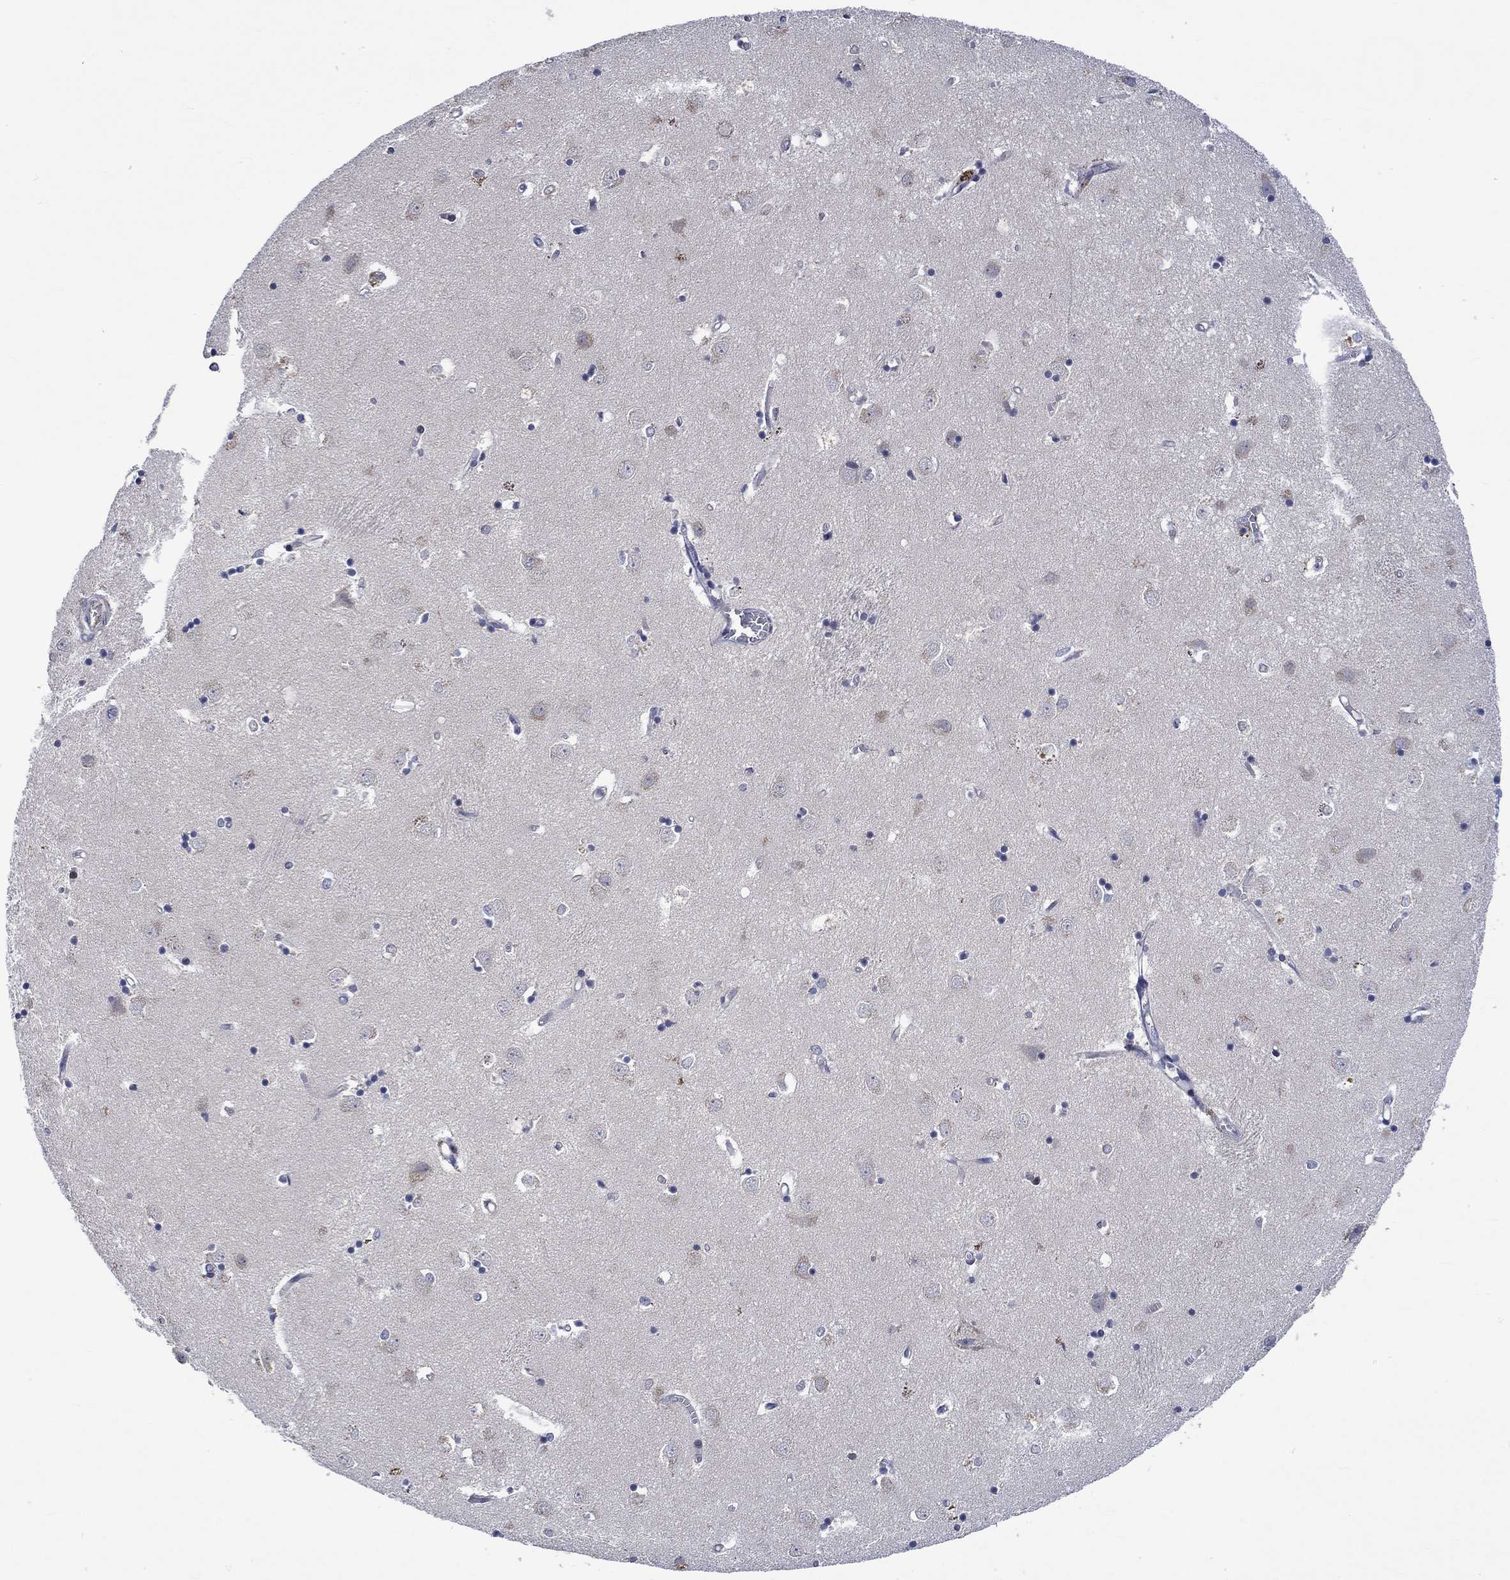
{"staining": {"intensity": "negative", "quantity": "none", "location": "none"}, "tissue": "caudate", "cell_type": "Glial cells", "image_type": "normal", "snomed": [{"axis": "morphology", "description": "Normal tissue, NOS"}, {"axis": "topography", "description": "Lateral ventricle wall"}], "caption": "This is an immunohistochemistry (IHC) photomicrograph of normal caudate. There is no positivity in glial cells.", "gene": "GJA5", "patient": {"sex": "male", "age": 54}}